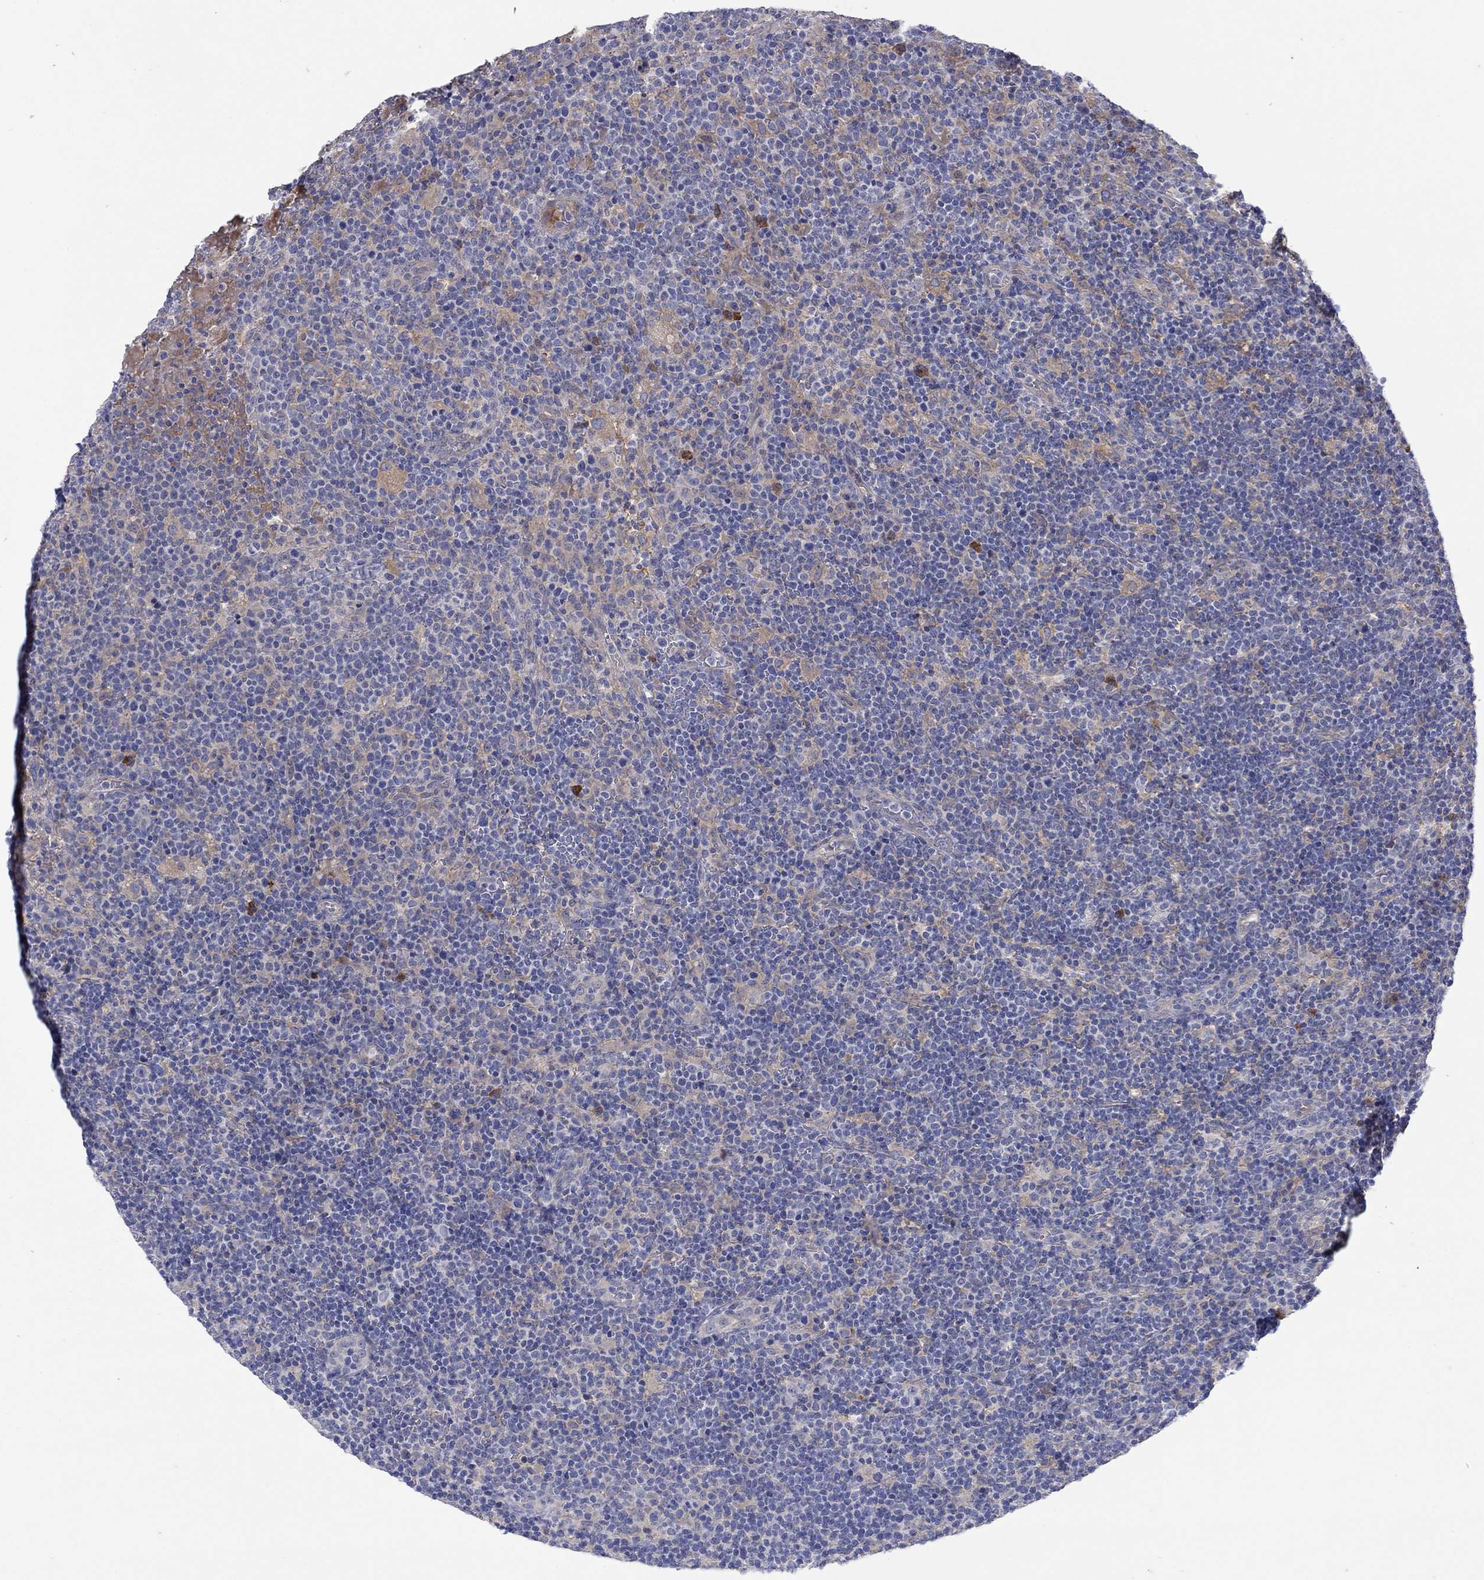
{"staining": {"intensity": "weak", "quantity": "25%-75%", "location": "cytoplasmic/membranous"}, "tissue": "lymphoma", "cell_type": "Tumor cells", "image_type": "cancer", "snomed": [{"axis": "morphology", "description": "Malignant lymphoma, non-Hodgkin's type, High grade"}, {"axis": "topography", "description": "Lymph node"}], "caption": "Immunohistochemistry (IHC) (DAB (3,3'-diaminobenzidine)) staining of malignant lymphoma, non-Hodgkin's type (high-grade) displays weak cytoplasmic/membranous protein expression in approximately 25%-75% of tumor cells.", "gene": "PLCL2", "patient": {"sex": "male", "age": 61}}